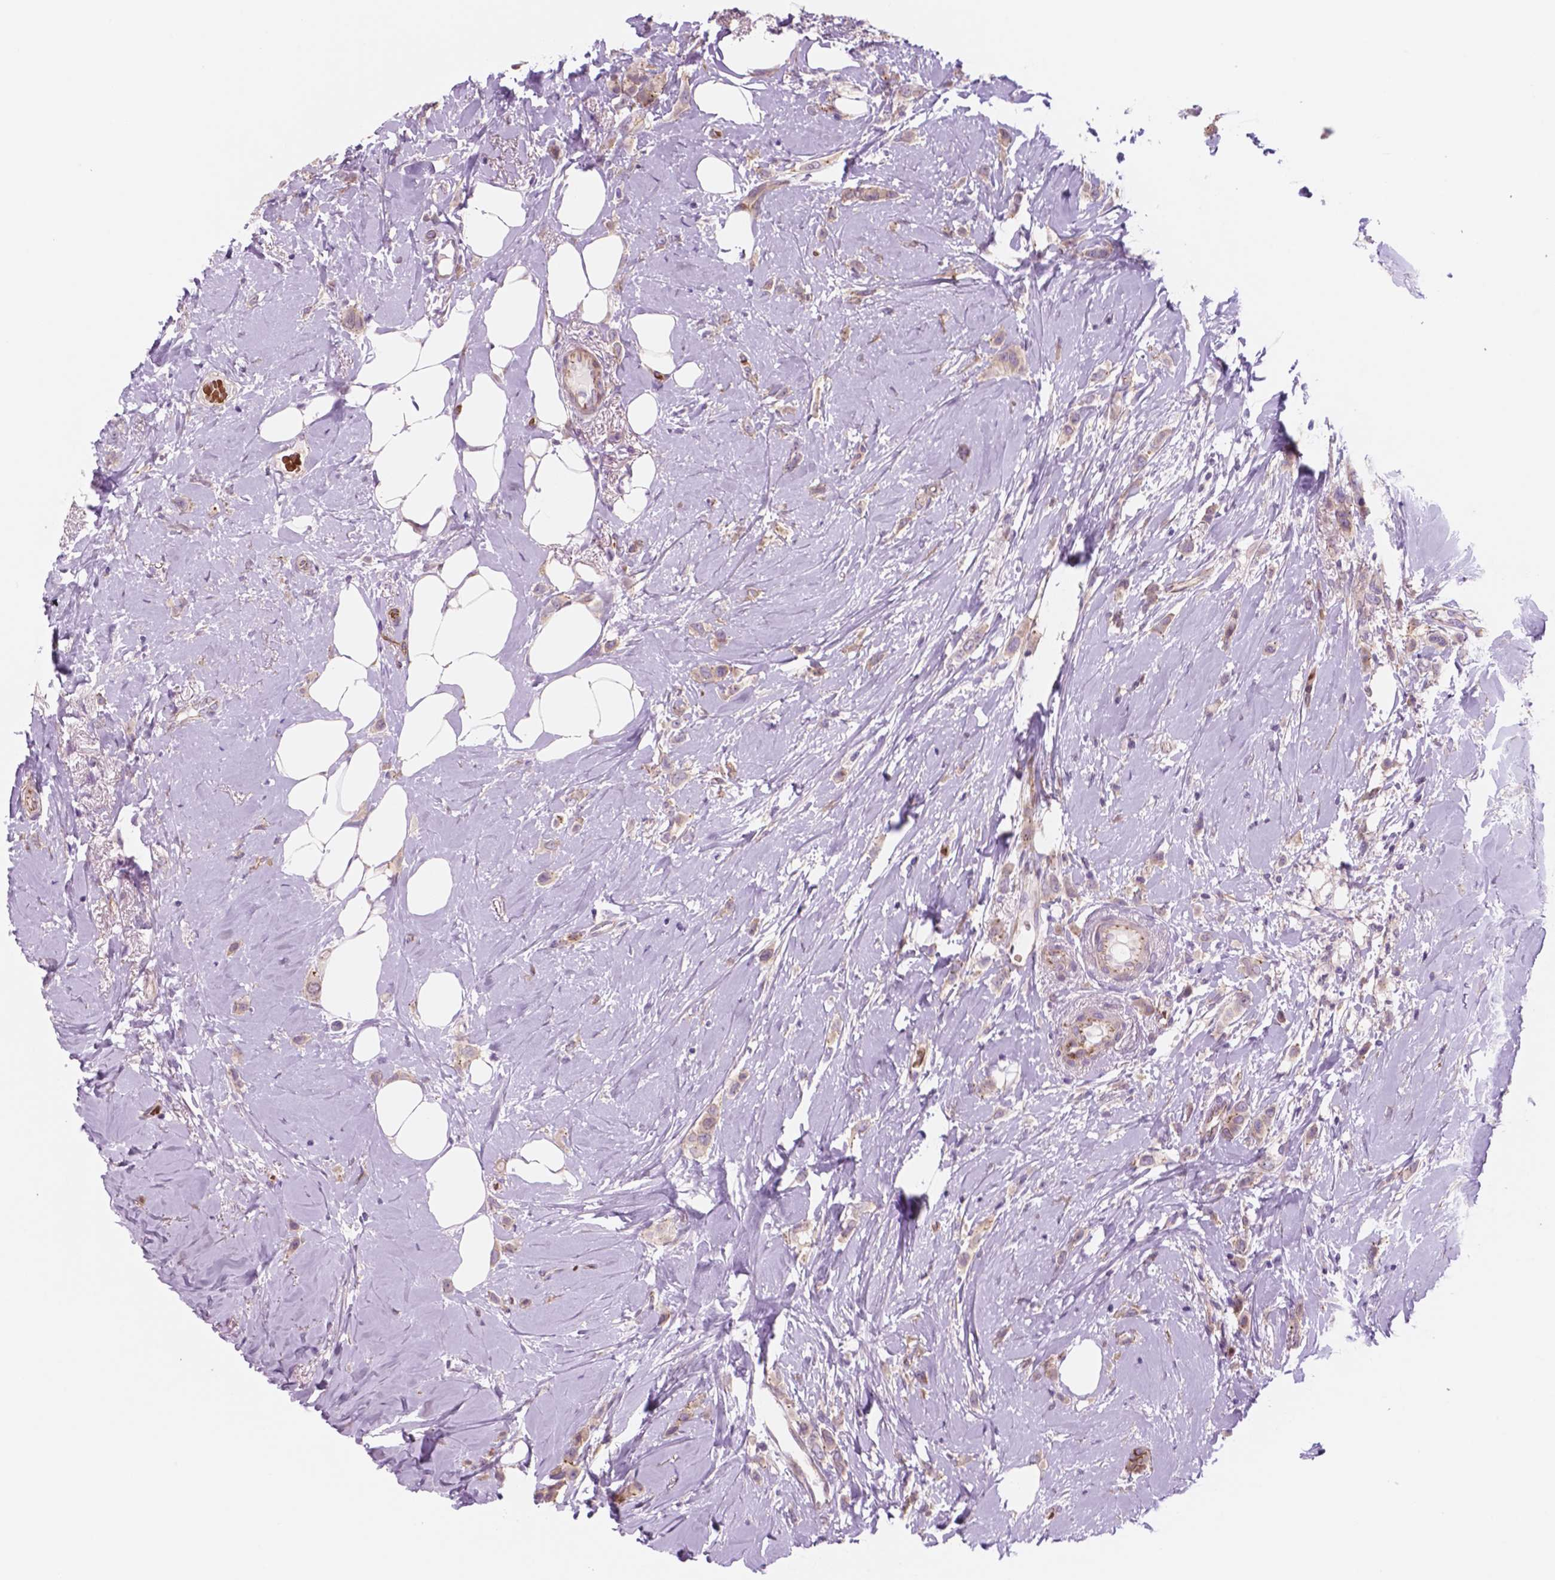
{"staining": {"intensity": "weak", "quantity": ">75%", "location": "cytoplasmic/membranous"}, "tissue": "breast cancer", "cell_type": "Tumor cells", "image_type": "cancer", "snomed": [{"axis": "morphology", "description": "Lobular carcinoma"}, {"axis": "topography", "description": "Breast"}], "caption": "The micrograph shows a brown stain indicating the presence of a protein in the cytoplasmic/membranous of tumor cells in breast cancer.", "gene": "RND3", "patient": {"sex": "female", "age": 66}}